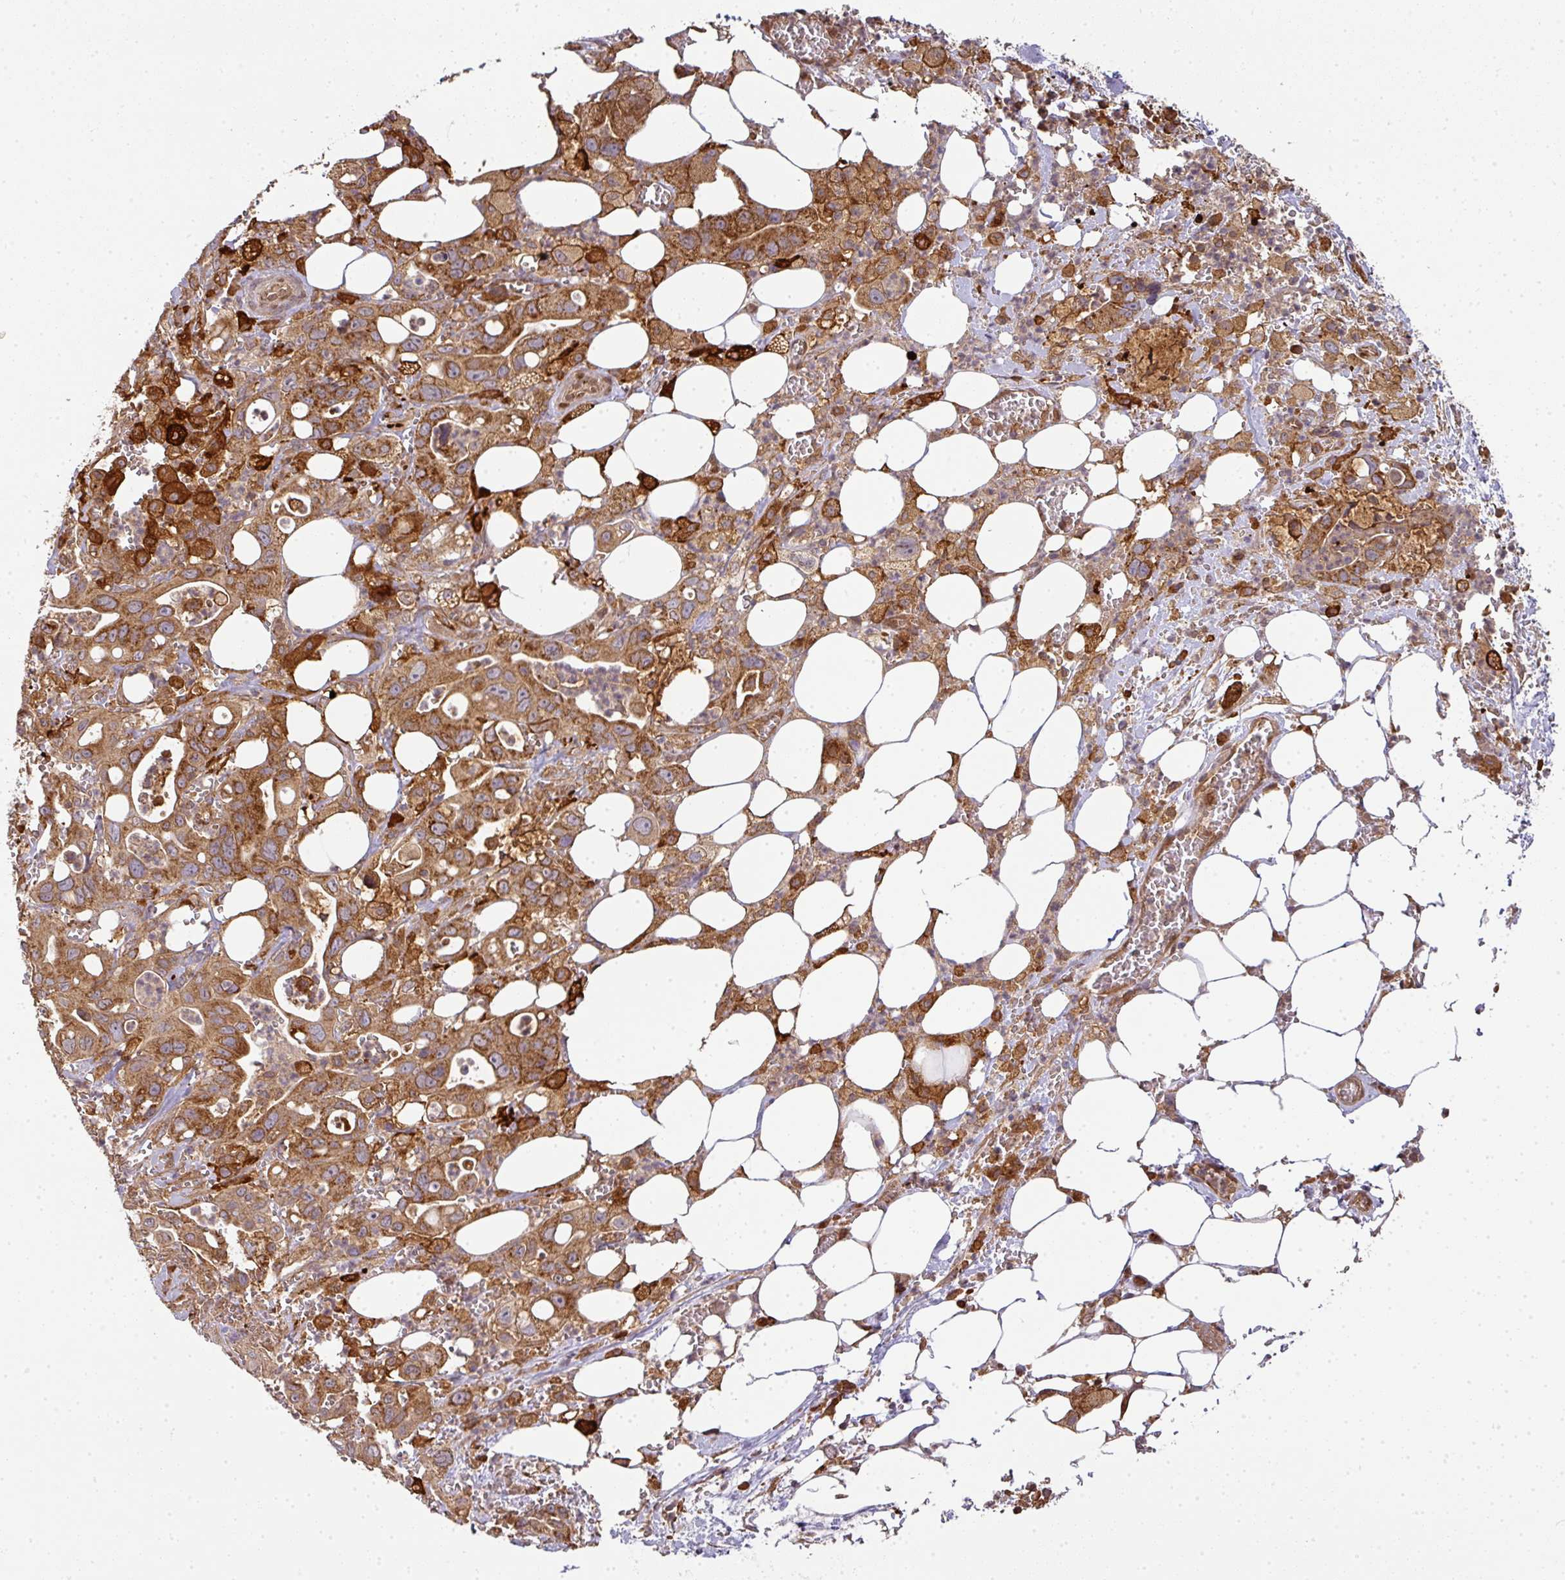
{"staining": {"intensity": "strong", "quantity": ">75%", "location": "cytoplasmic/membranous"}, "tissue": "pancreatic cancer", "cell_type": "Tumor cells", "image_type": "cancer", "snomed": [{"axis": "morphology", "description": "Adenocarcinoma, NOS"}, {"axis": "topography", "description": "Pancreas"}], "caption": "Protein positivity by immunohistochemistry reveals strong cytoplasmic/membranous positivity in approximately >75% of tumor cells in pancreatic adenocarcinoma.", "gene": "MALSU1", "patient": {"sex": "male", "age": 61}}